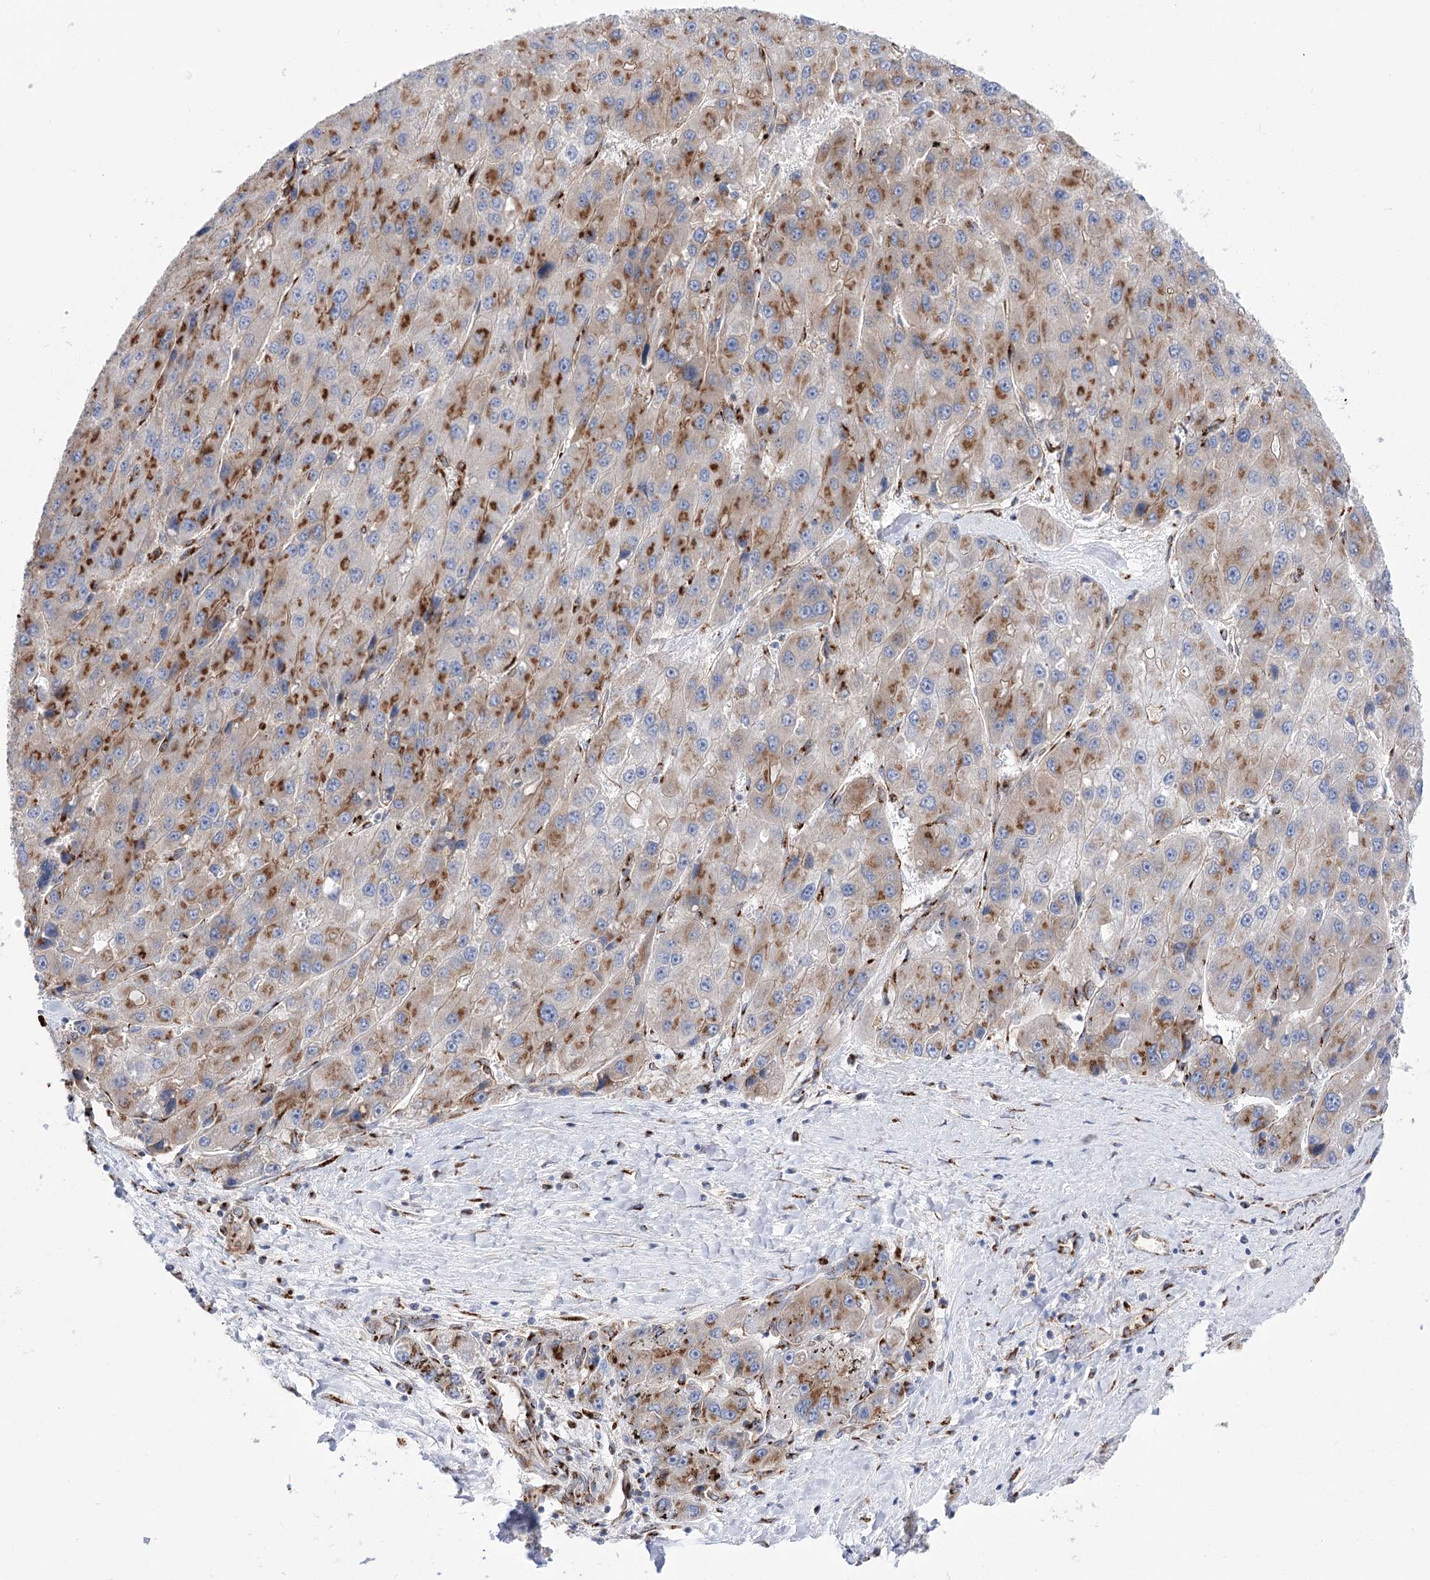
{"staining": {"intensity": "moderate", "quantity": ">75%", "location": "cytoplasmic/membranous"}, "tissue": "liver cancer", "cell_type": "Tumor cells", "image_type": "cancer", "snomed": [{"axis": "morphology", "description": "Carcinoma, Hepatocellular, NOS"}, {"axis": "topography", "description": "Liver"}], "caption": "Liver cancer (hepatocellular carcinoma) stained with IHC demonstrates moderate cytoplasmic/membranous staining in approximately >75% of tumor cells. (brown staining indicates protein expression, while blue staining denotes nuclei).", "gene": "TMEM165", "patient": {"sex": "female", "age": 73}}